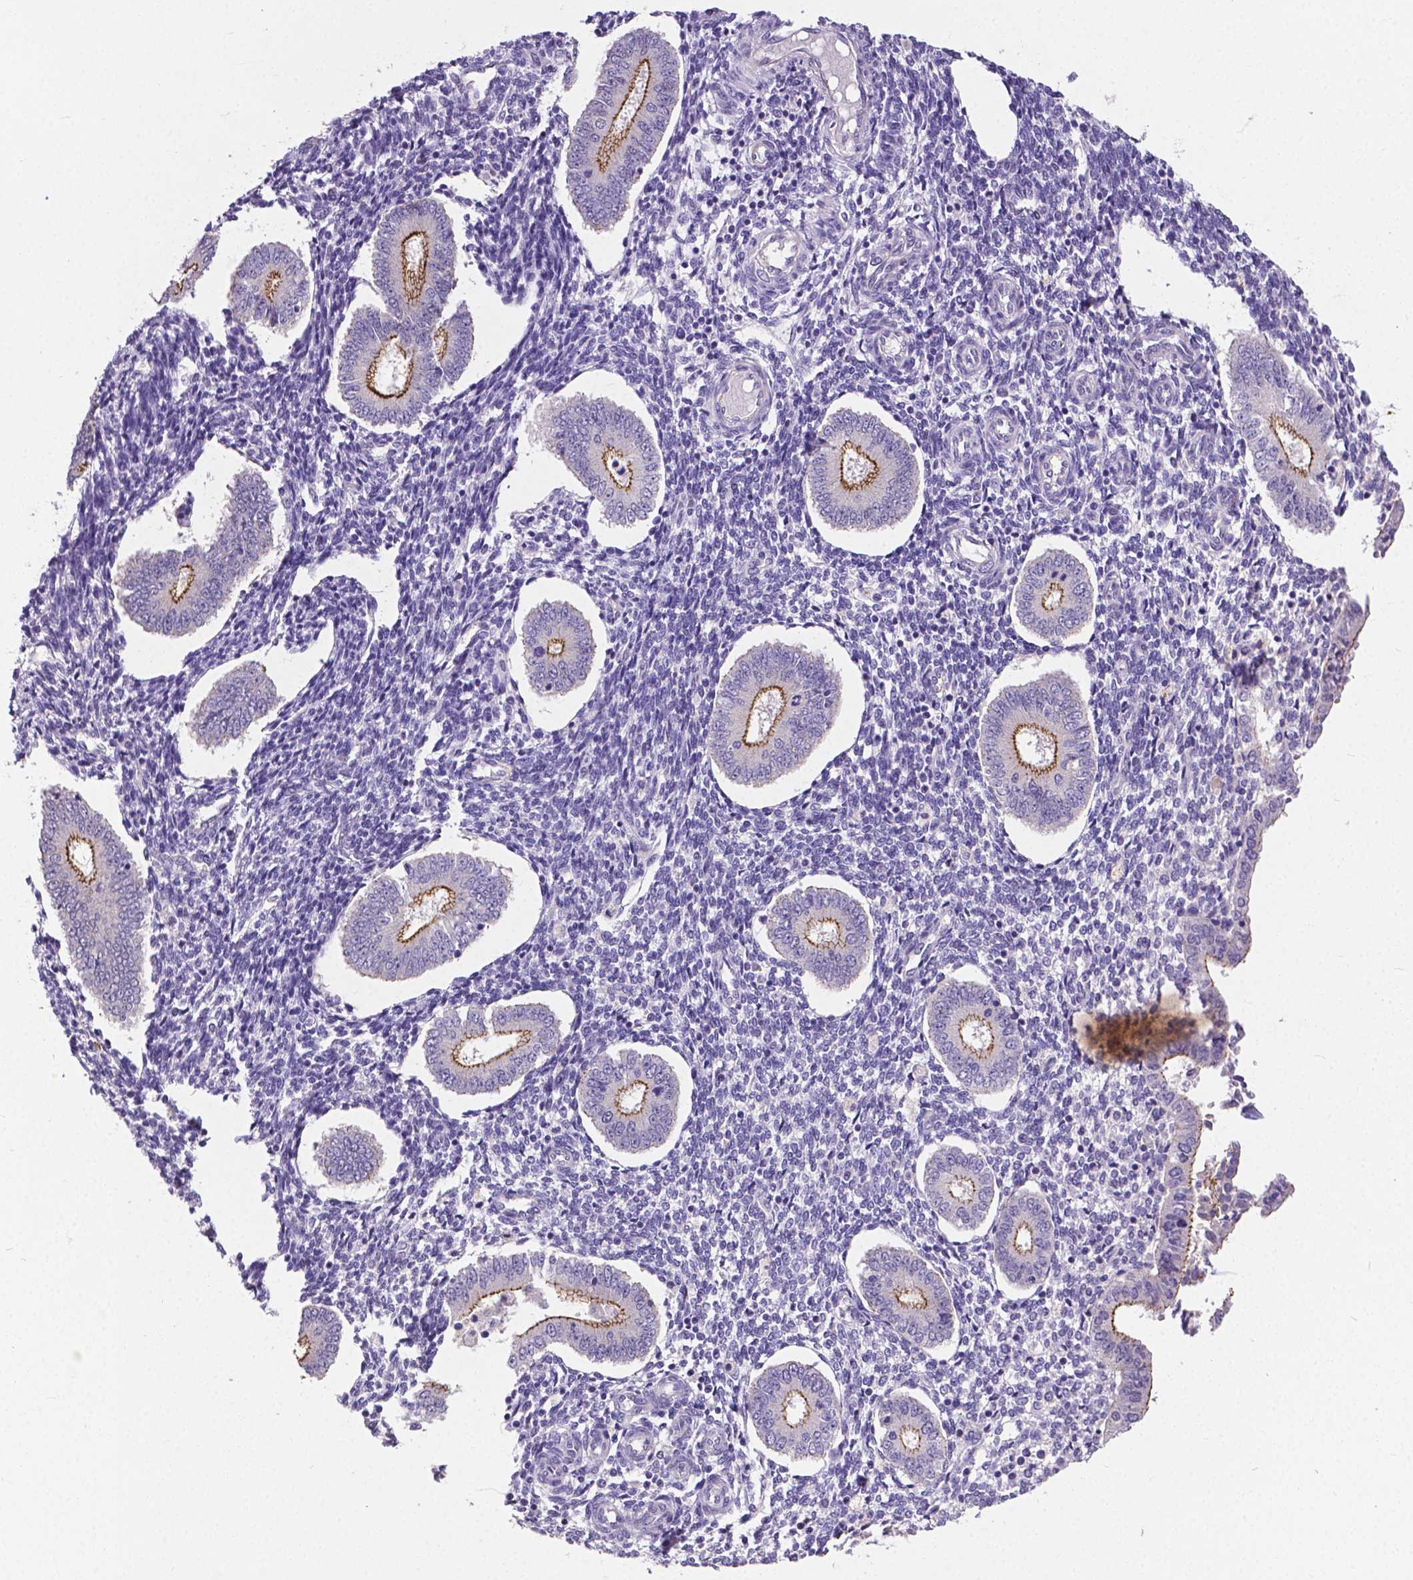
{"staining": {"intensity": "negative", "quantity": "none", "location": "none"}, "tissue": "endometrium", "cell_type": "Cells in endometrial stroma", "image_type": "normal", "snomed": [{"axis": "morphology", "description": "Normal tissue, NOS"}, {"axis": "topography", "description": "Endometrium"}], "caption": "An immunohistochemistry image of normal endometrium is shown. There is no staining in cells in endometrial stroma of endometrium.", "gene": "OCLN", "patient": {"sex": "female", "age": 40}}